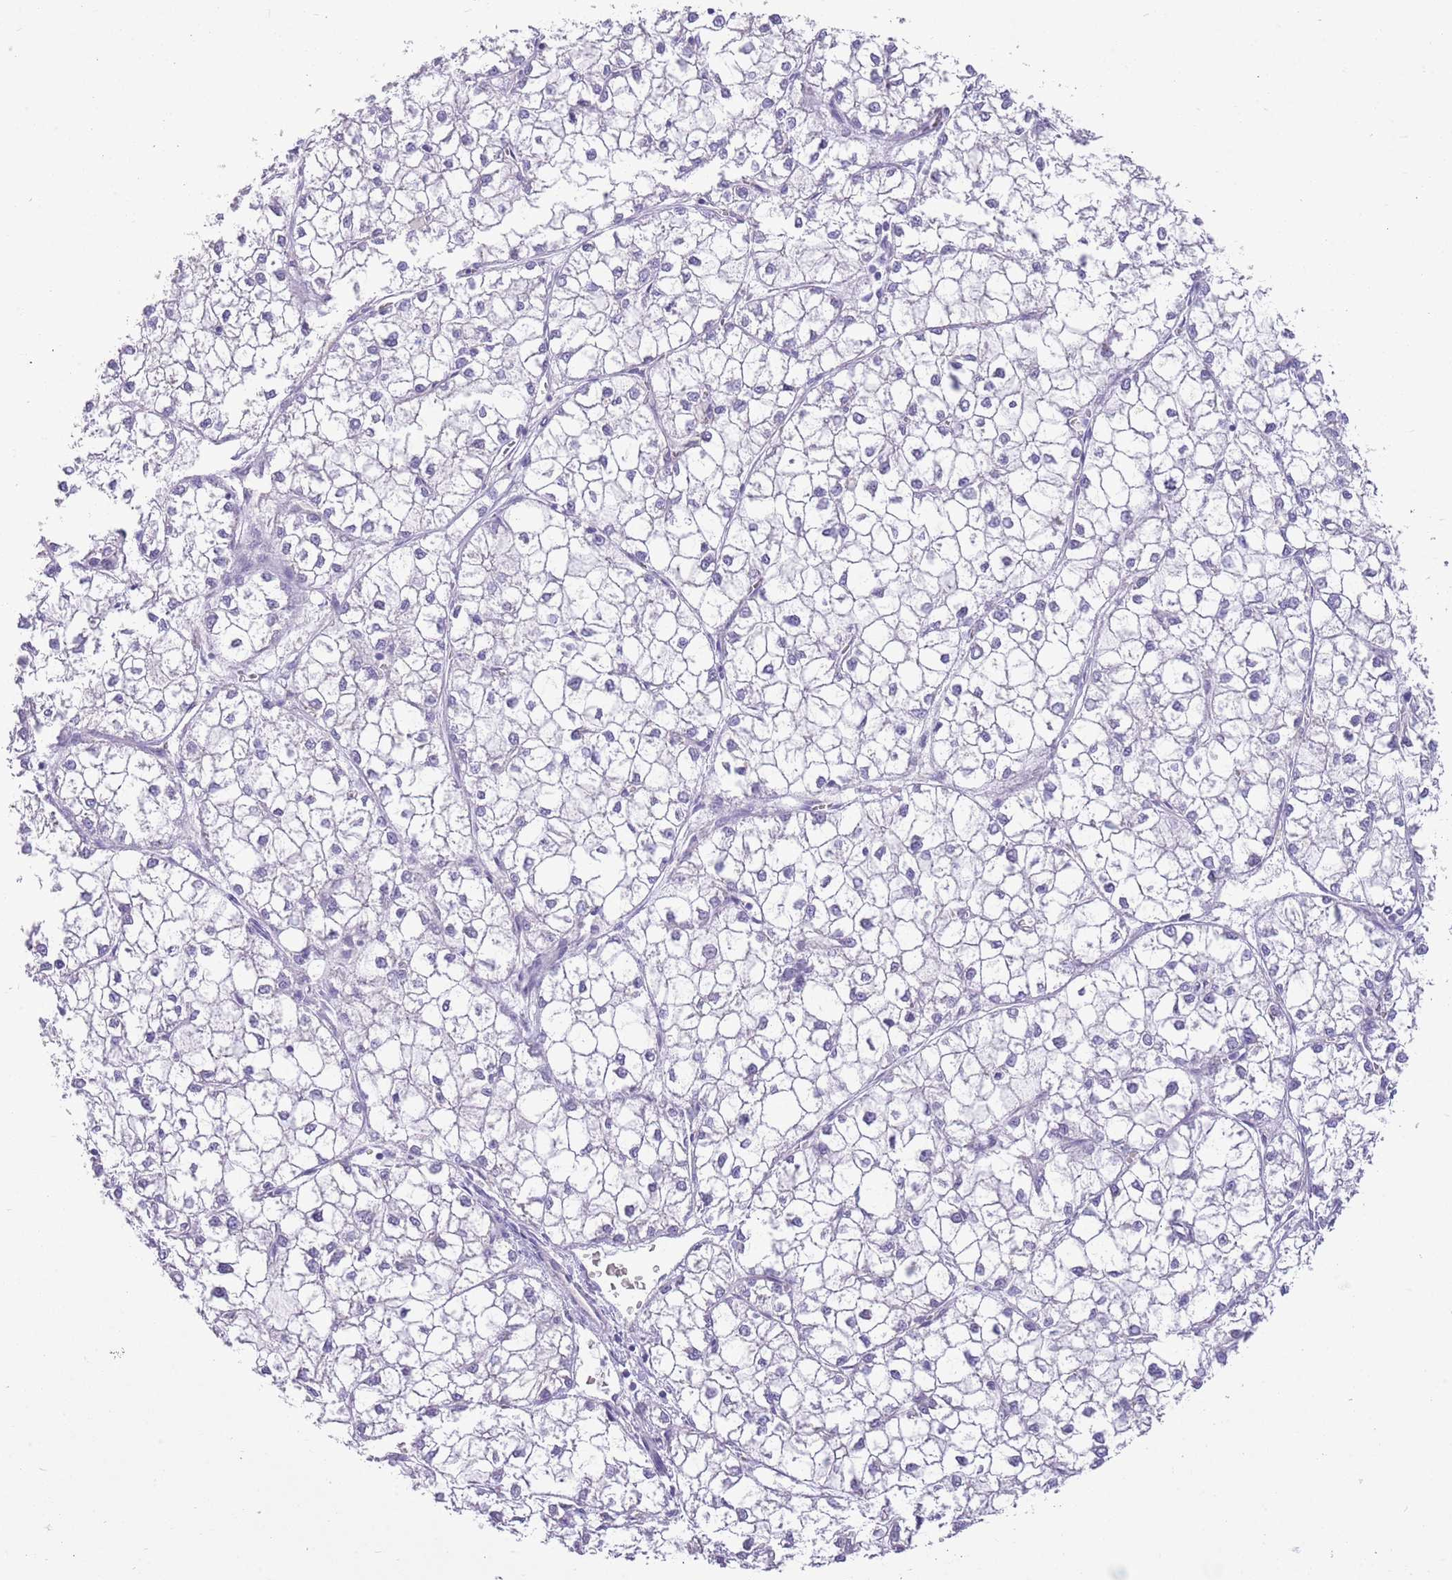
{"staining": {"intensity": "negative", "quantity": "none", "location": "none"}, "tissue": "liver cancer", "cell_type": "Tumor cells", "image_type": "cancer", "snomed": [{"axis": "morphology", "description": "Carcinoma, Hepatocellular, NOS"}, {"axis": "topography", "description": "Liver"}], "caption": "The photomicrograph displays no significant expression in tumor cells of liver cancer.", "gene": "SFTPA1", "patient": {"sex": "female", "age": 43}}